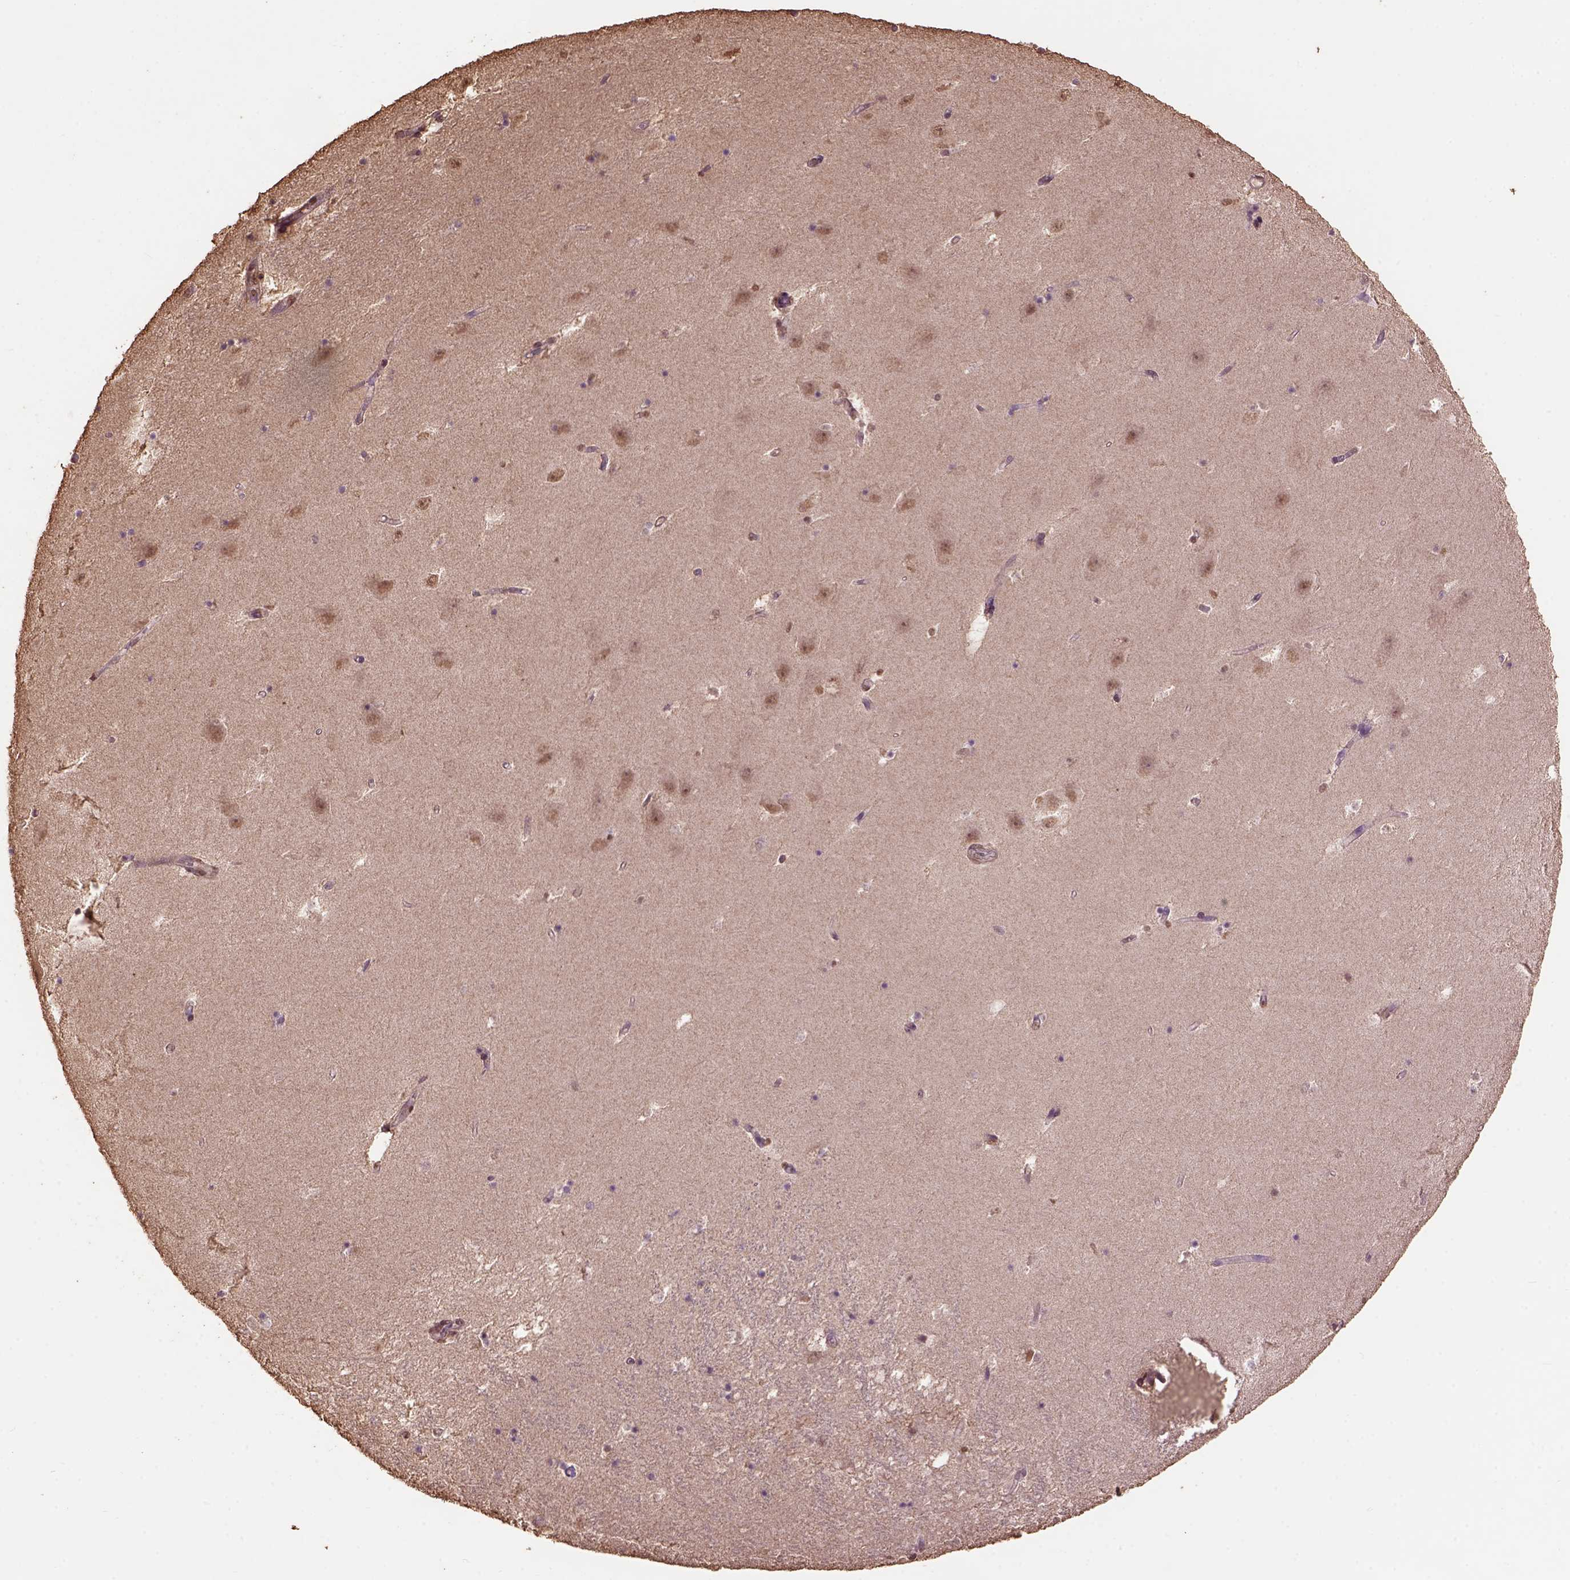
{"staining": {"intensity": "moderate", "quantity": ">75%", "location": "nuclear"}, "tissue": "hippocampus", "cell_type": "Glial cells", "image_type": "normal", "snomed": [{"axis": "morphology", "description": "Normal tissue, NOS"}, {"axis": "topography", "description": "Hippocampus"}], "caption": "Immunohistochemistry (IHC) image of normal hippocampus stained for a protein (brown), which demonstrates medium levels of moderate nuclear staining in about >75% of glial cells.", "gene": "CSTF2T", "patient": {"sex": "male", "age": 58}}